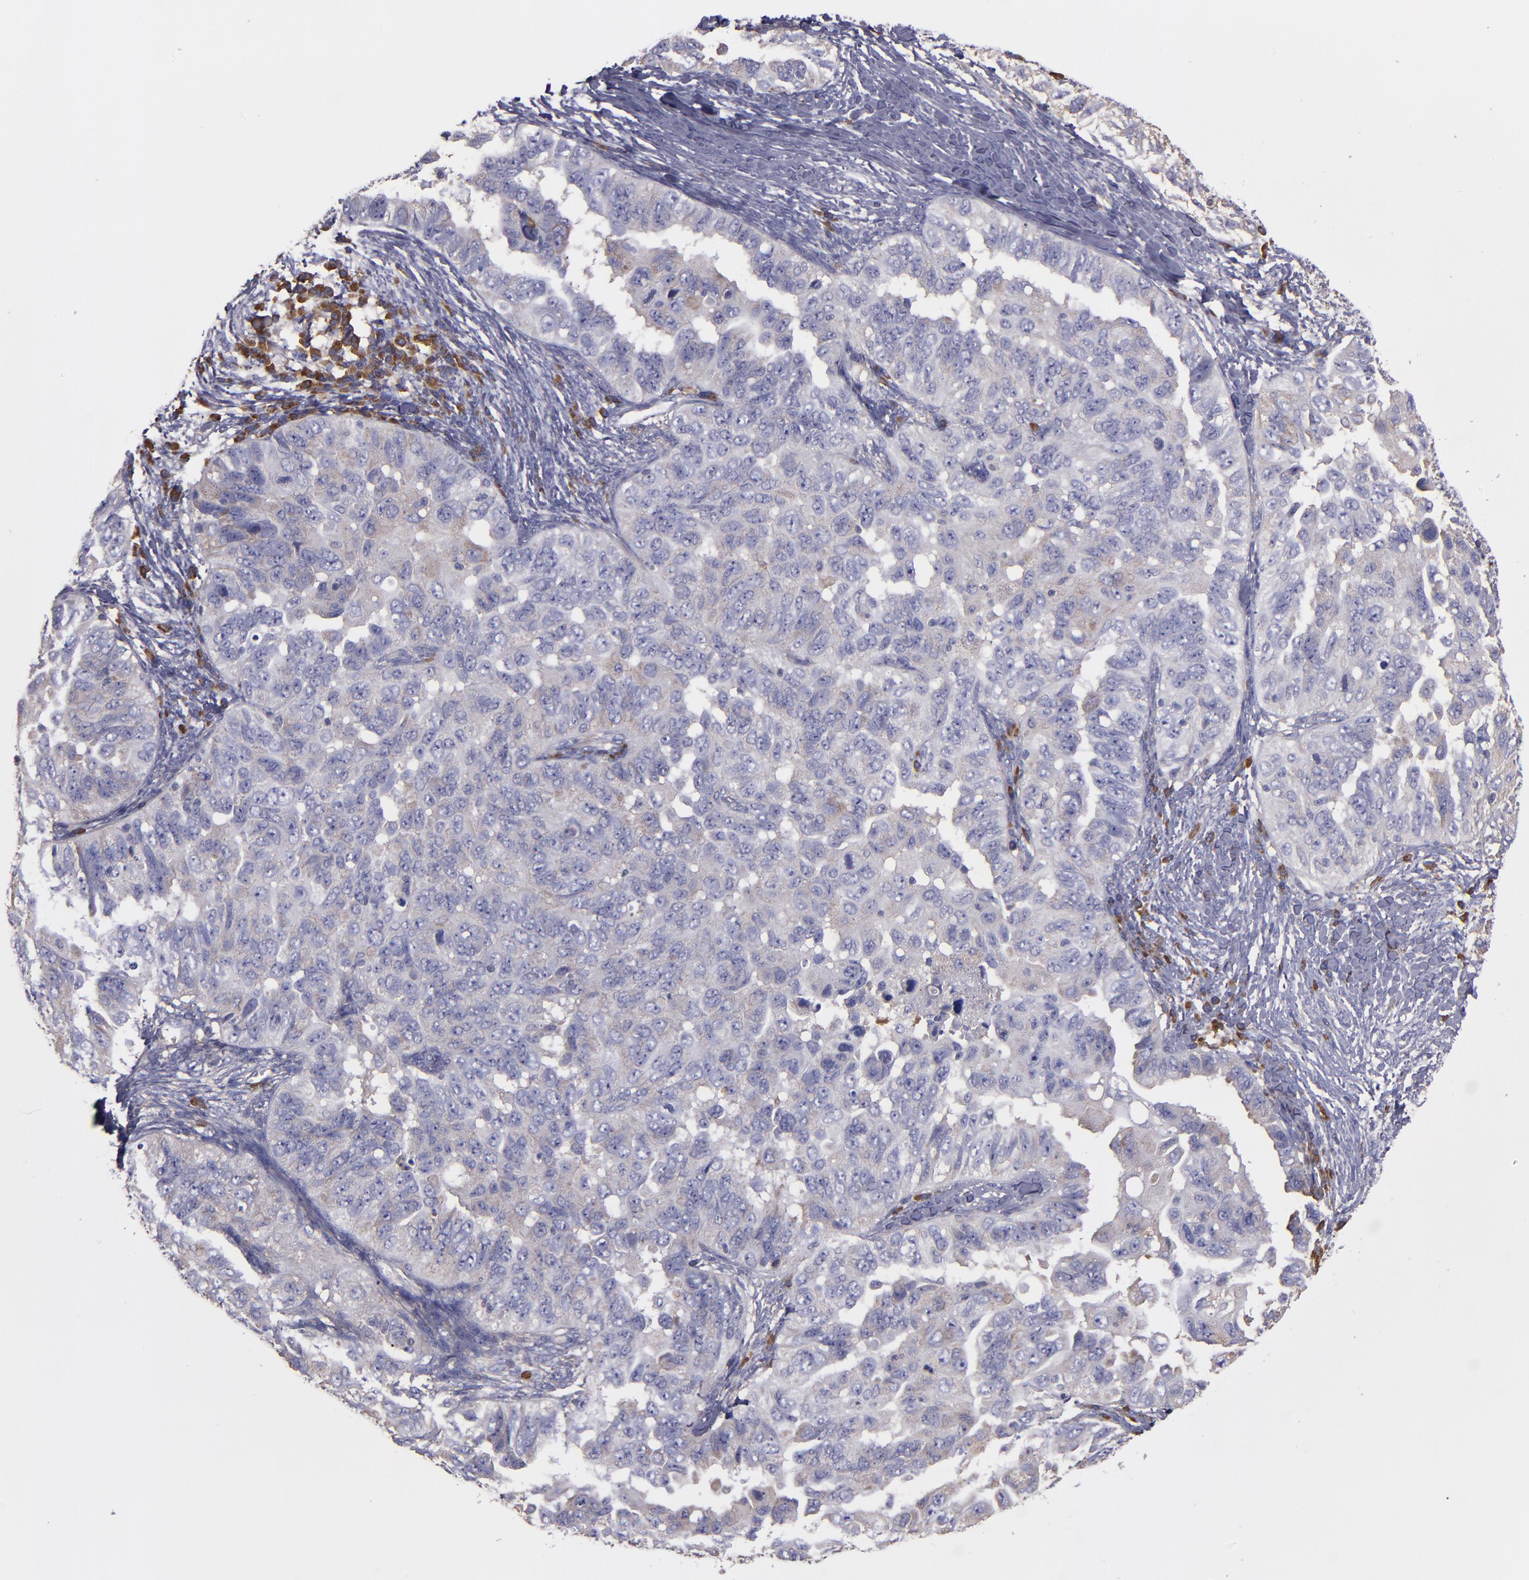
{"staining": {"intensity": "weak", "quantity": "<25%", "location": "cytoplasmic/membranous"}, "tissue": "ovarian cancer", "cell_type": "Tumor cells", "image_type": "cancer", "snomed": [{"axis": "morphology", "description": "Cystadenocarcinoma, serous, NOS"}, {"axis": "topography", "description": "Ovary"}], "caption": "Micrograph shows no protein staining in tumor cells of ovarian cancer (serous cystadenocarcinoma) tissue.", "gene": "CARS1", "patient": {"sex": "female", "age": 82}}